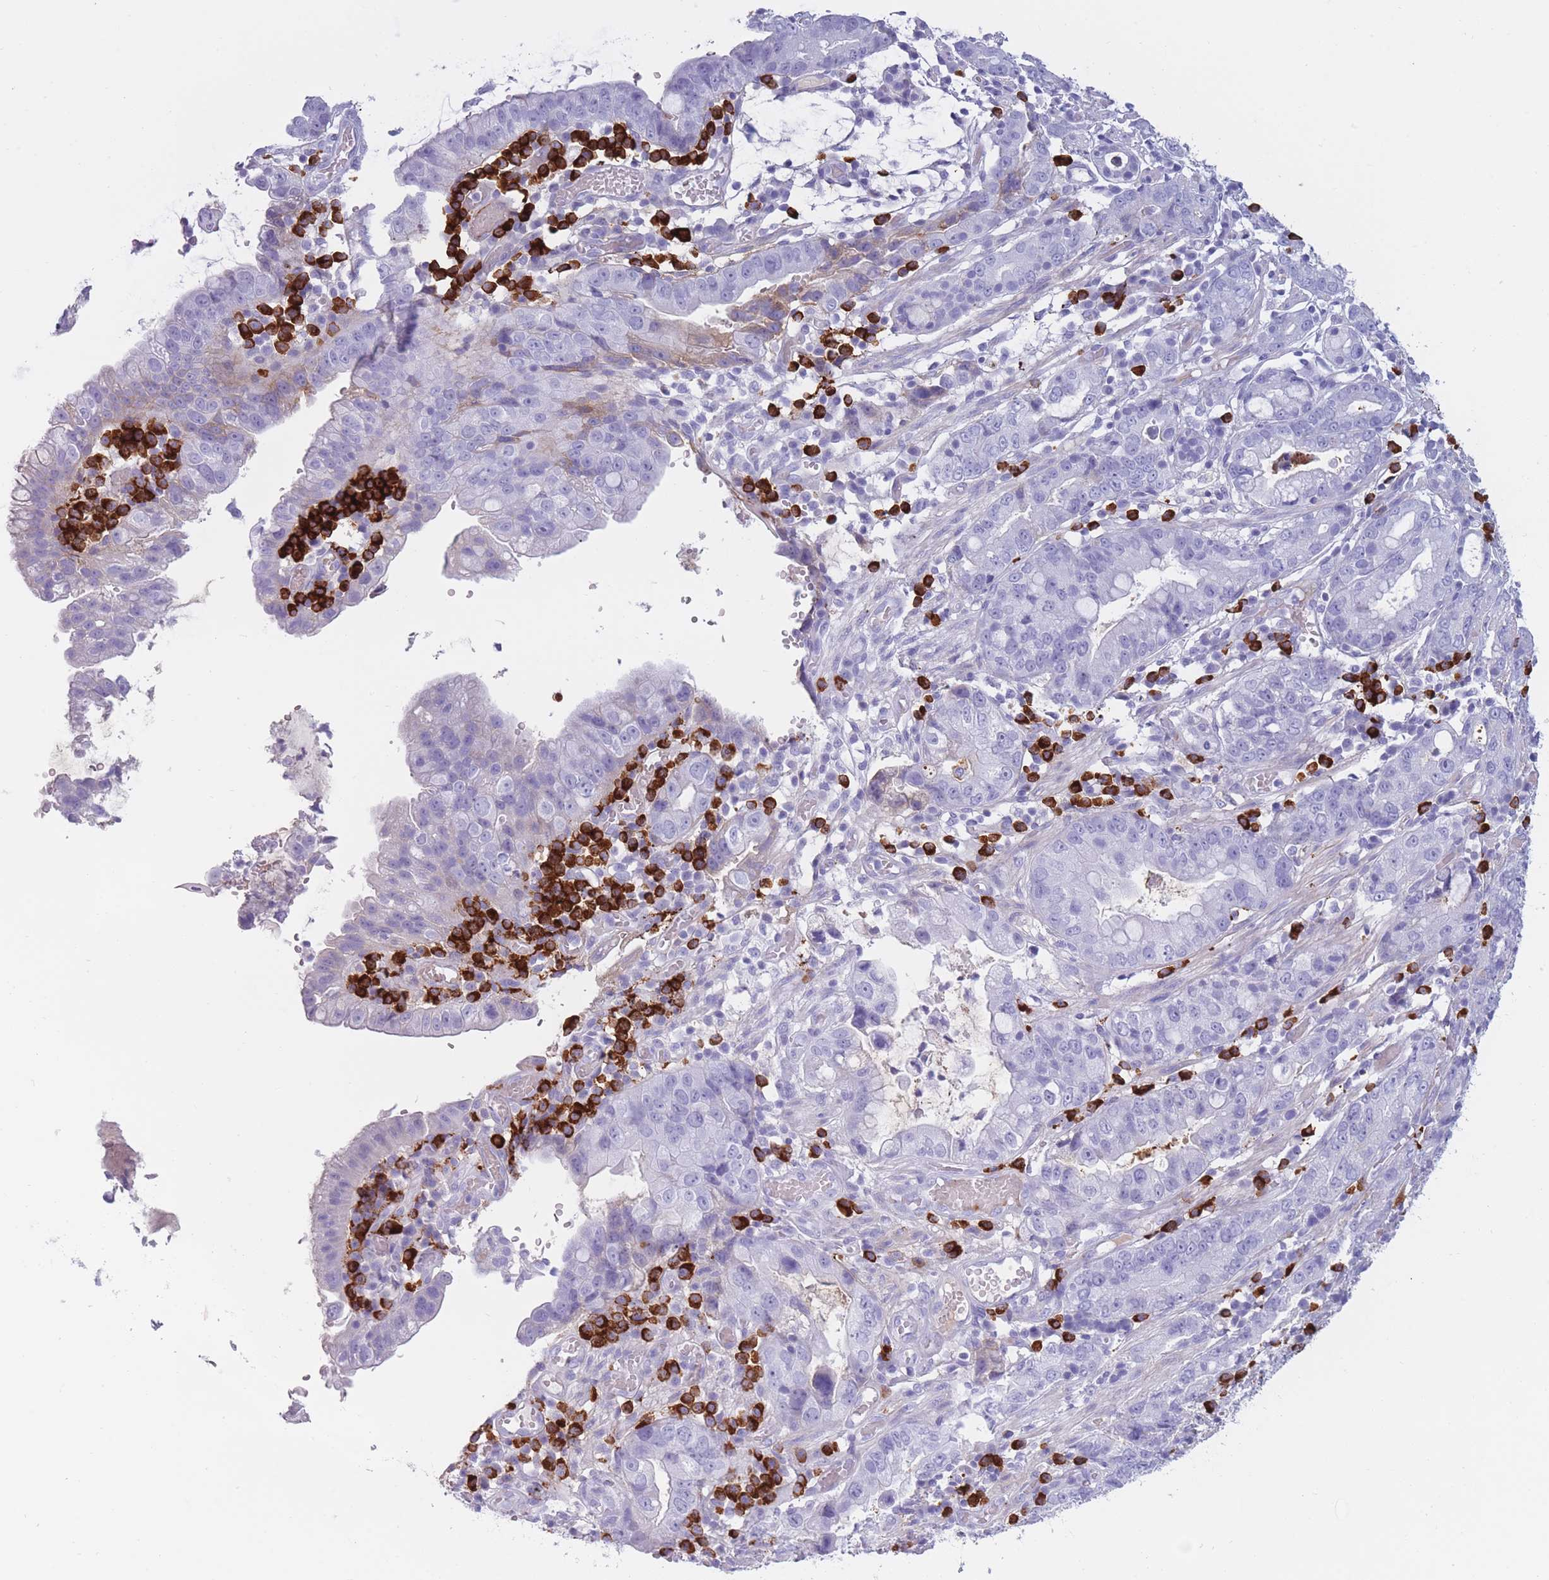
{"staining": {"intensity": "negative", "quantity": "none", "location": "none"}, "tissue": "stomach cancer", "cell_type": "Tumor cells", "image_type": "cancer", "snomed": [{"axis": "morphology", "description": "Adenocarcinoma, NOS"}, {"axis": "topography", "description": "Stomach"}], "caption": "Immunohistochemical staining of human stomach cancer (adenocarcinoma) exhibits no significant expression in tumor cells. (DAB immunohistochemistry (IHC) visualized using brightfield microscopy, high magnification).", "gene": "TNFSF11", "patient": {"sex": "male", "age": 55}}